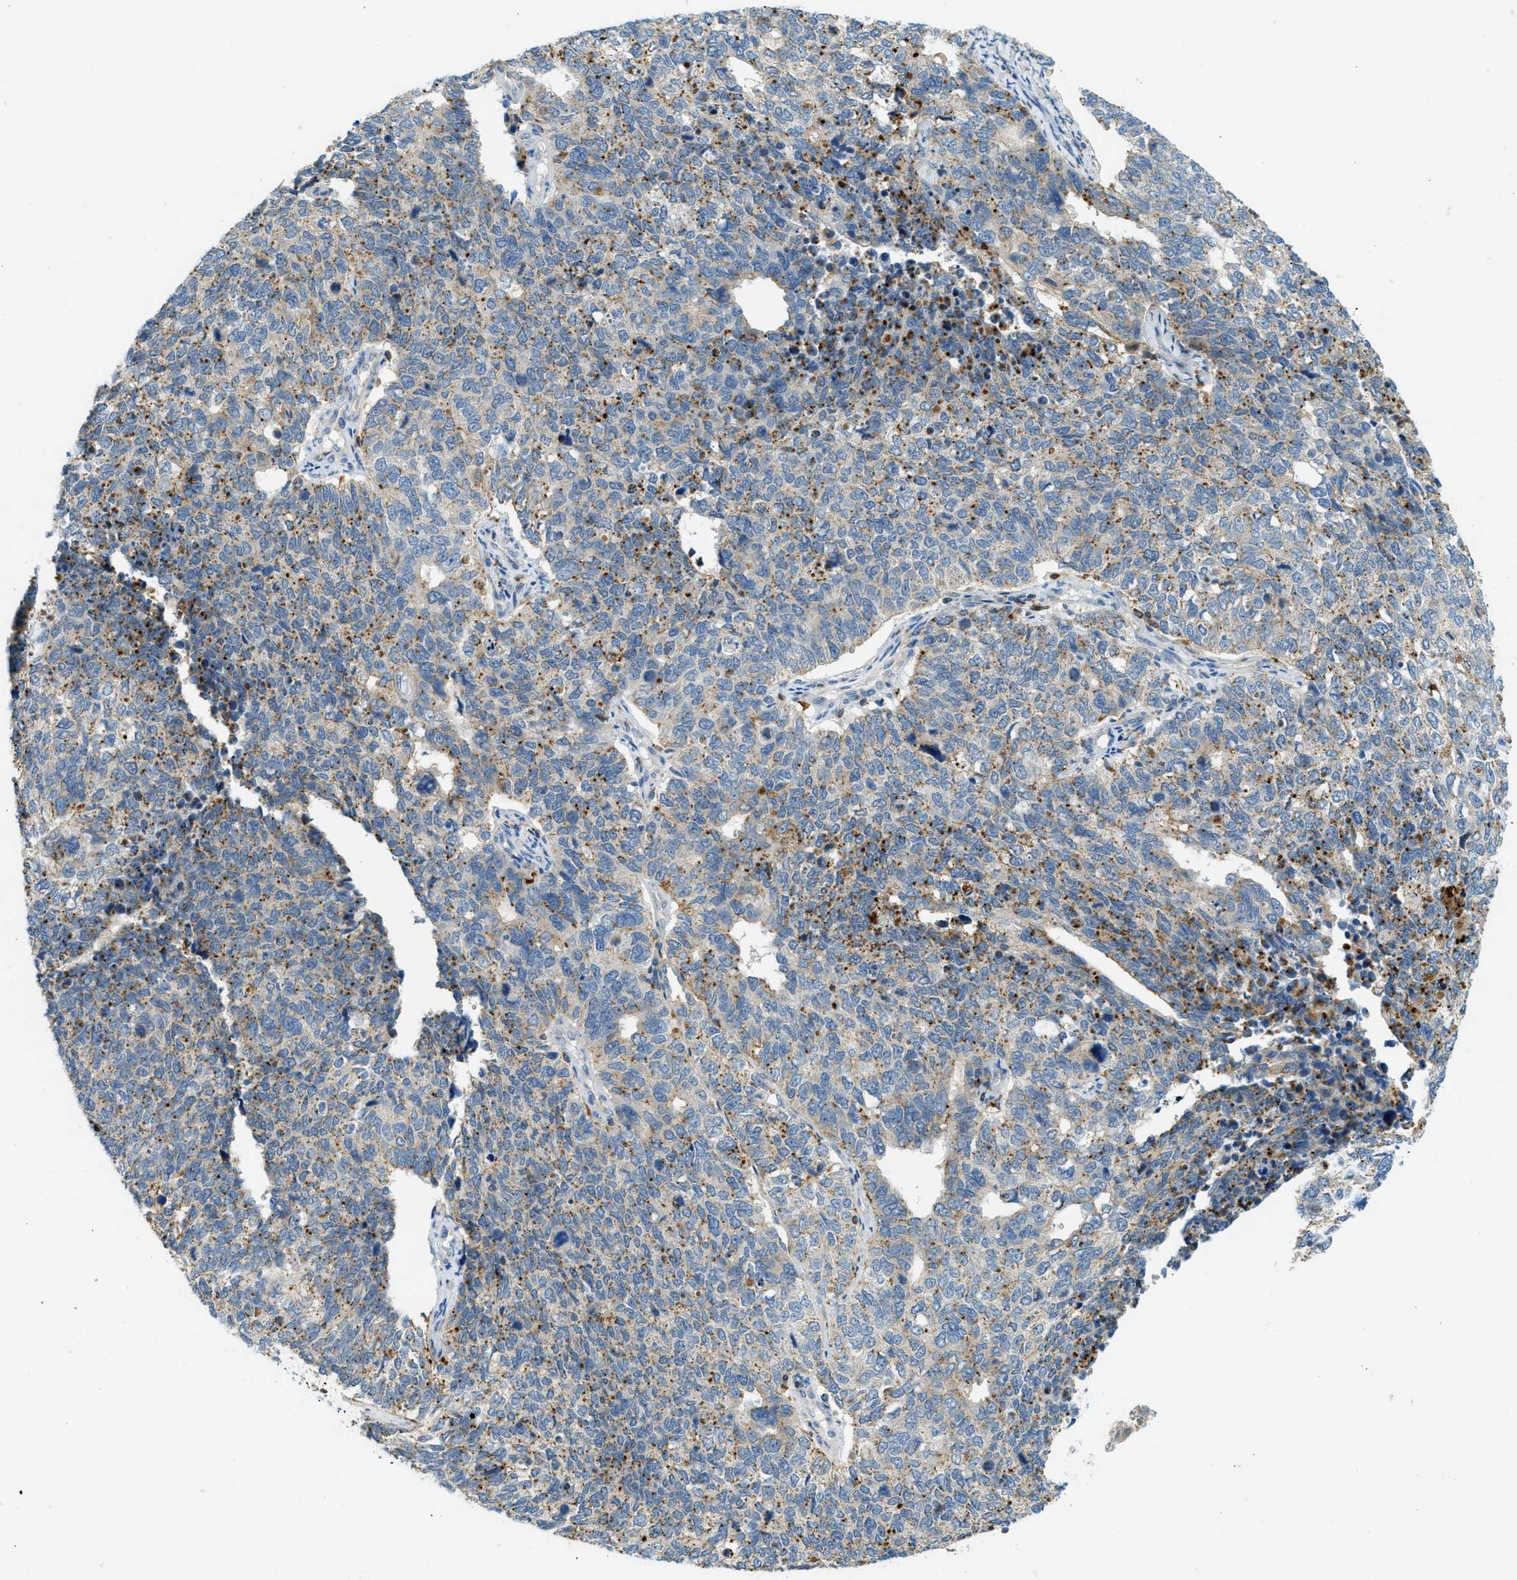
{"staining": {"intensity": "moderate", "quantity": "<25%", "location": "cytoplasmic/membranous"}, "tissue": "cervical cancer", "cell_type": "Tumor cells", "image_type": "cancer", "snomed": [{"axis": "morphology", "description": "Squamous cell carcinoma, NOS"}, {"axis": "topography", "description": "Cervix"}], "caption": "A low amount of moderate cytoplasmic/membranous expression is present in about <25% of tumor cells in cervical cancer (squamous cell carcinoma) tissue.", "gene": "PLBD2", "patient": {"sex": "female", "age": 63}}